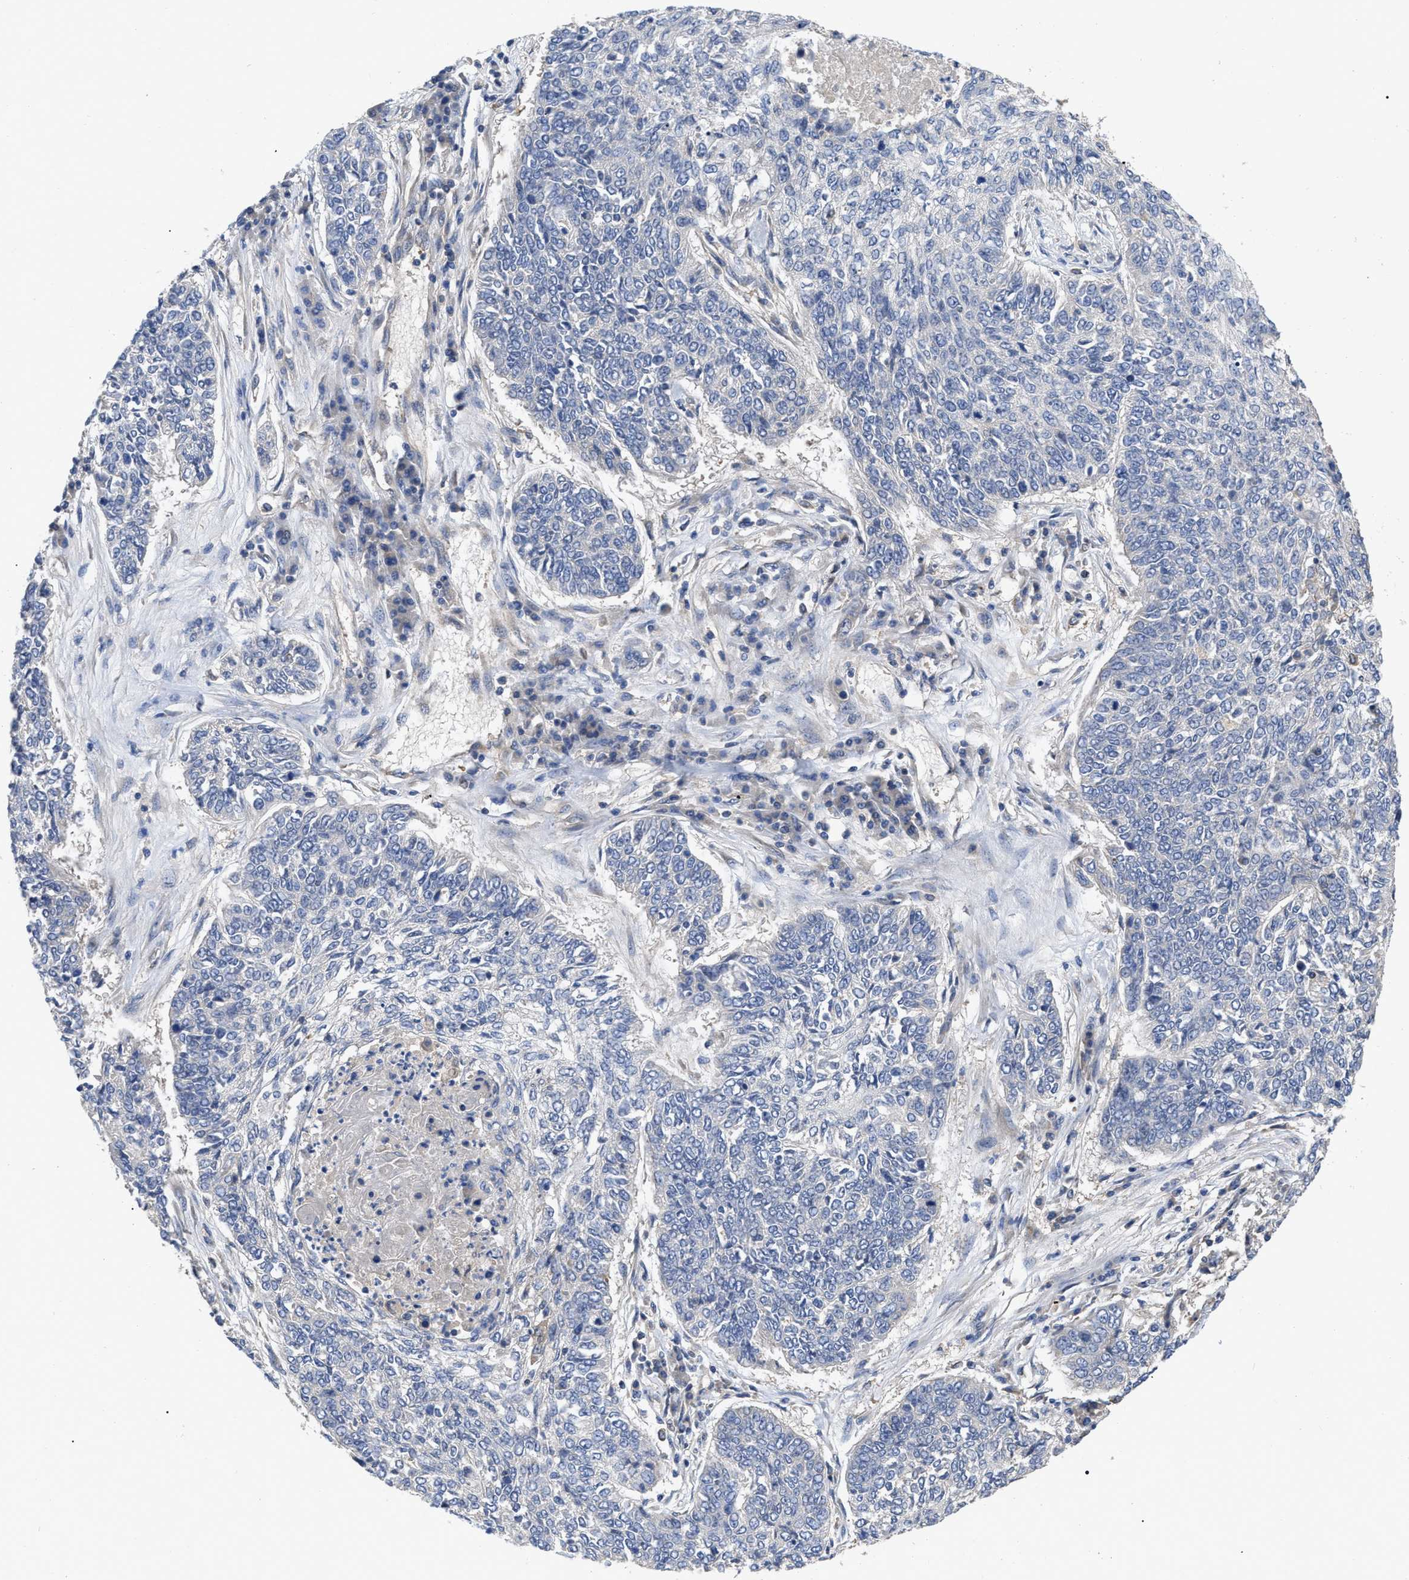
{"staining": {"intensity": "negative", "quantity": "none", "location": "none"}, "tissue": "lung cancer", "cell_type": "Tumor cells", "image_type": "cancer", "snomed": [{"axis": "morphology", "description": "Normal tissue, NOS"}, {"axis": "morphology", "description": "Squamous cell carcinoma, NOS"}, {"axis": "topography", "description": "Cartilage tissue"}, {"axis": "topography", "description": "Bronchus"}, {"axis": "topography", "description": "Lung"}], "caption": "Immunohistochemistry of squamous cell carcinoma (lung) reveals no expression in tumor cells.", "gene": "RAP1GDS1", "patient": {"sex": "female", "age": 49}}